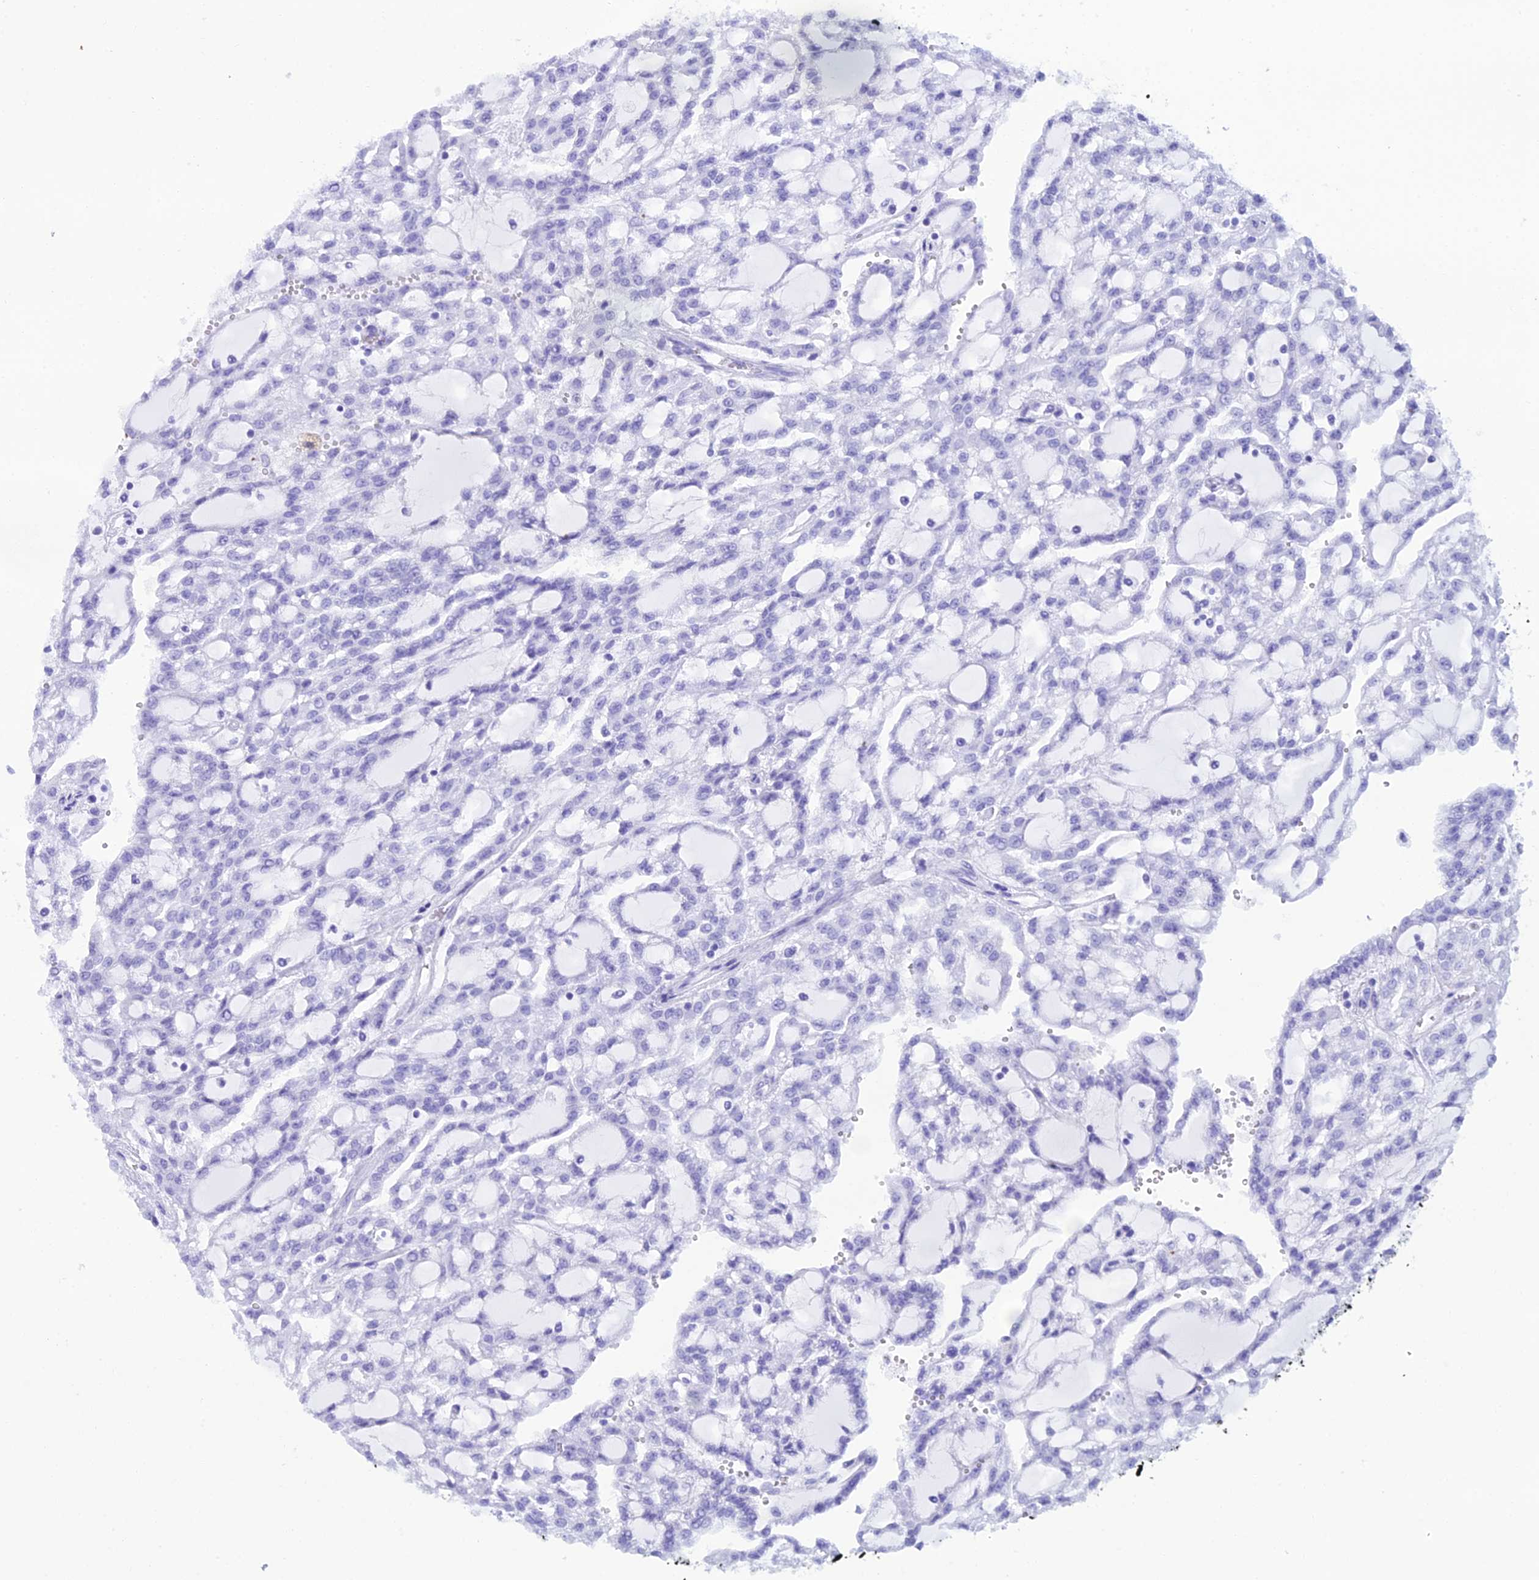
{"staining": {"intensity": "negative", "quantity": "none", "location": "none"}, "tissue": "renal cancer", "cell_type": "Tumor cells", "image_type": "cancer", "snomed": [{"axis": "morphology", "description": "Adenocarcinoma, NOS"}, {"axis": "topography", "description": "Kidney"}], "caption": "An immunohistochemistry (IHC) photomicrograph of renal cancer is shown. There is no staining in tumor cells of renal cancer.", "gene": "CLCN7", "patient": {"sex": "male", "age": 63}}